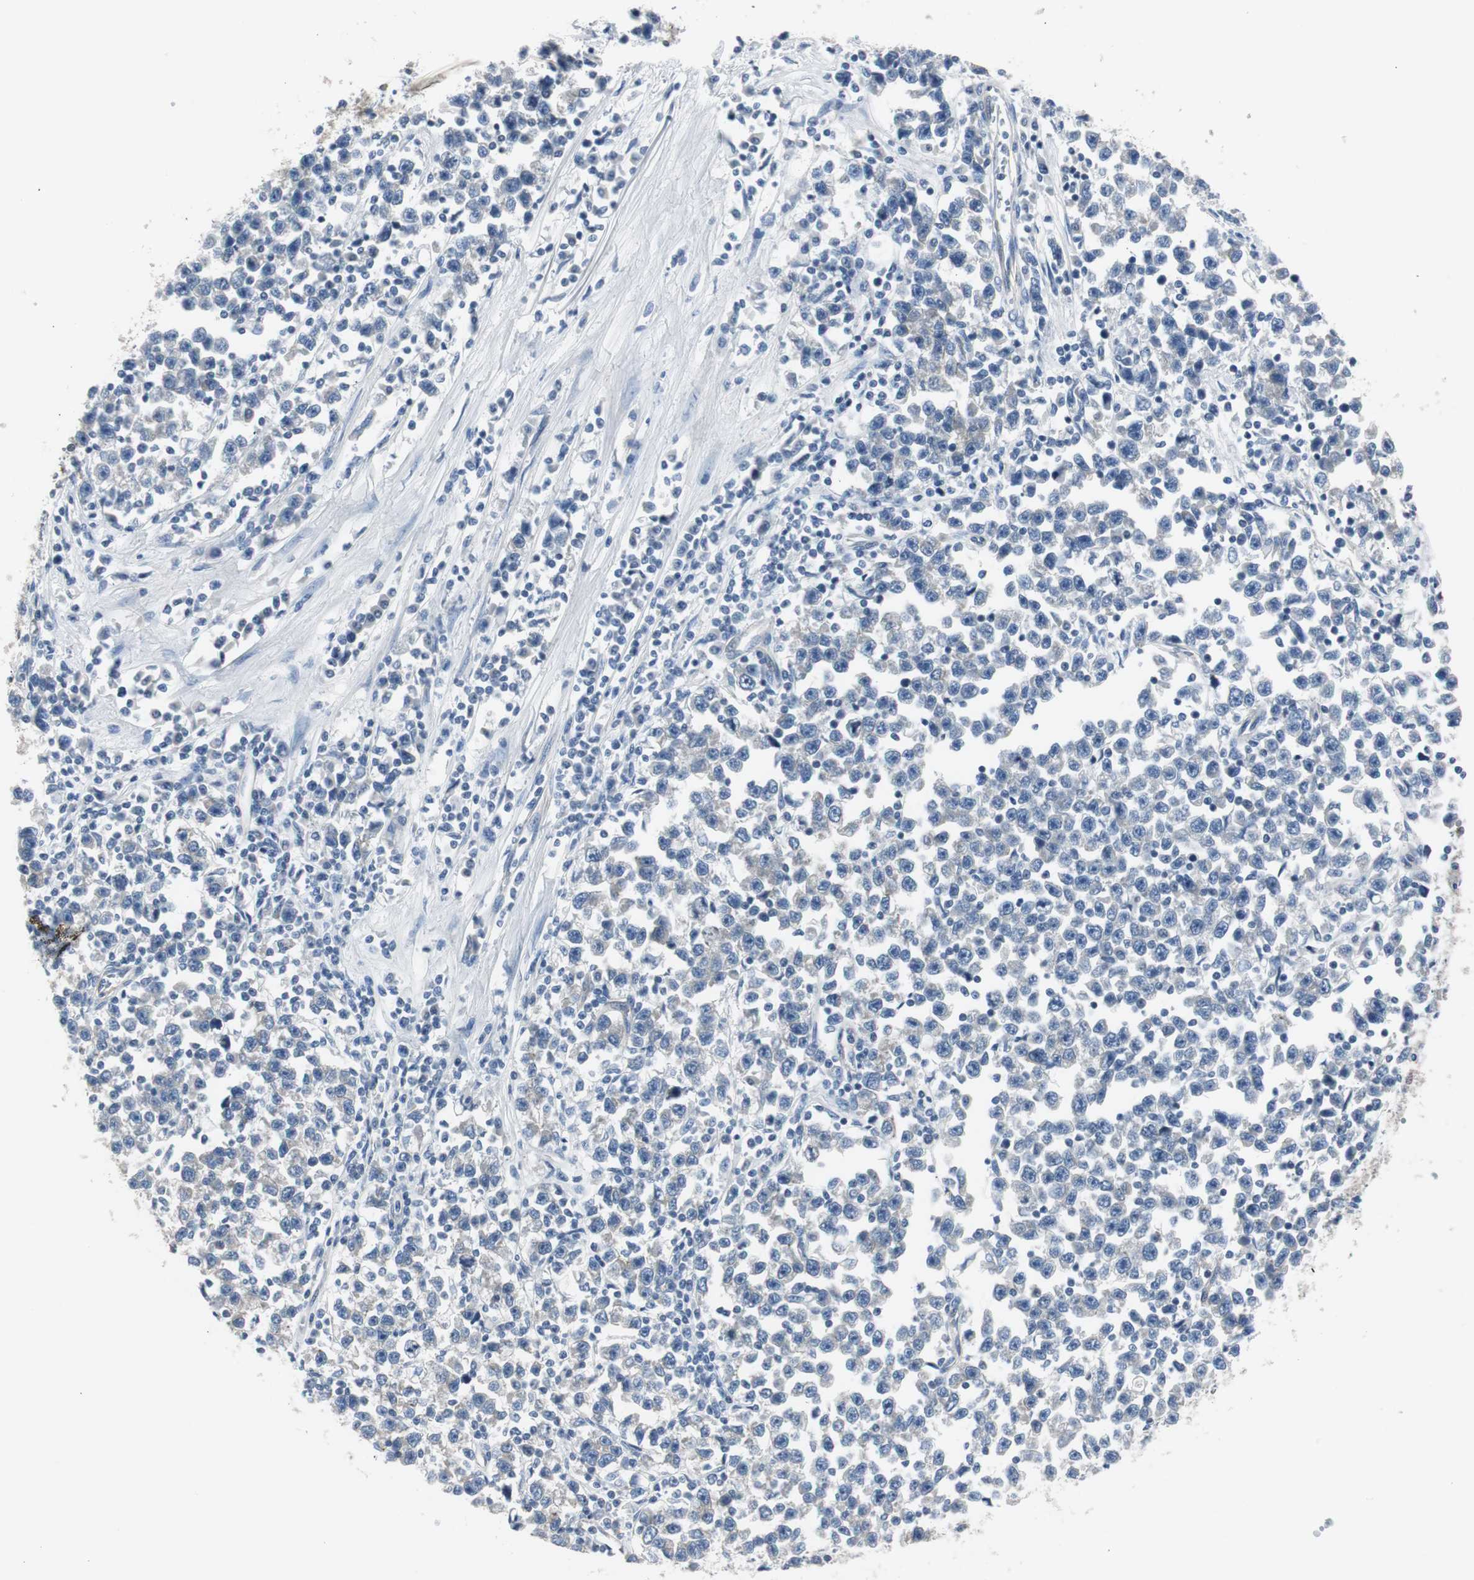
{"staining": {"intensity": "weak", "quantity": ">75%", "location": "cytoplasmic/membranous"}, "tissue": "testis cancer", "cell_type": "Tumor cells", "image_type": "cancer", "snomed": [{"axis": "morphology", "description": "Seminoma, NOS"}, {"axis": "topography", "description": "Testis"}], "caption": "Immunohistochemistry of human testis cancer shows low levels of weak cytoplasmic/membranous positivity in about >75% of tumor cells.", "gene": "STXBP4", "patient": {"sex": "male", "age": 43}}